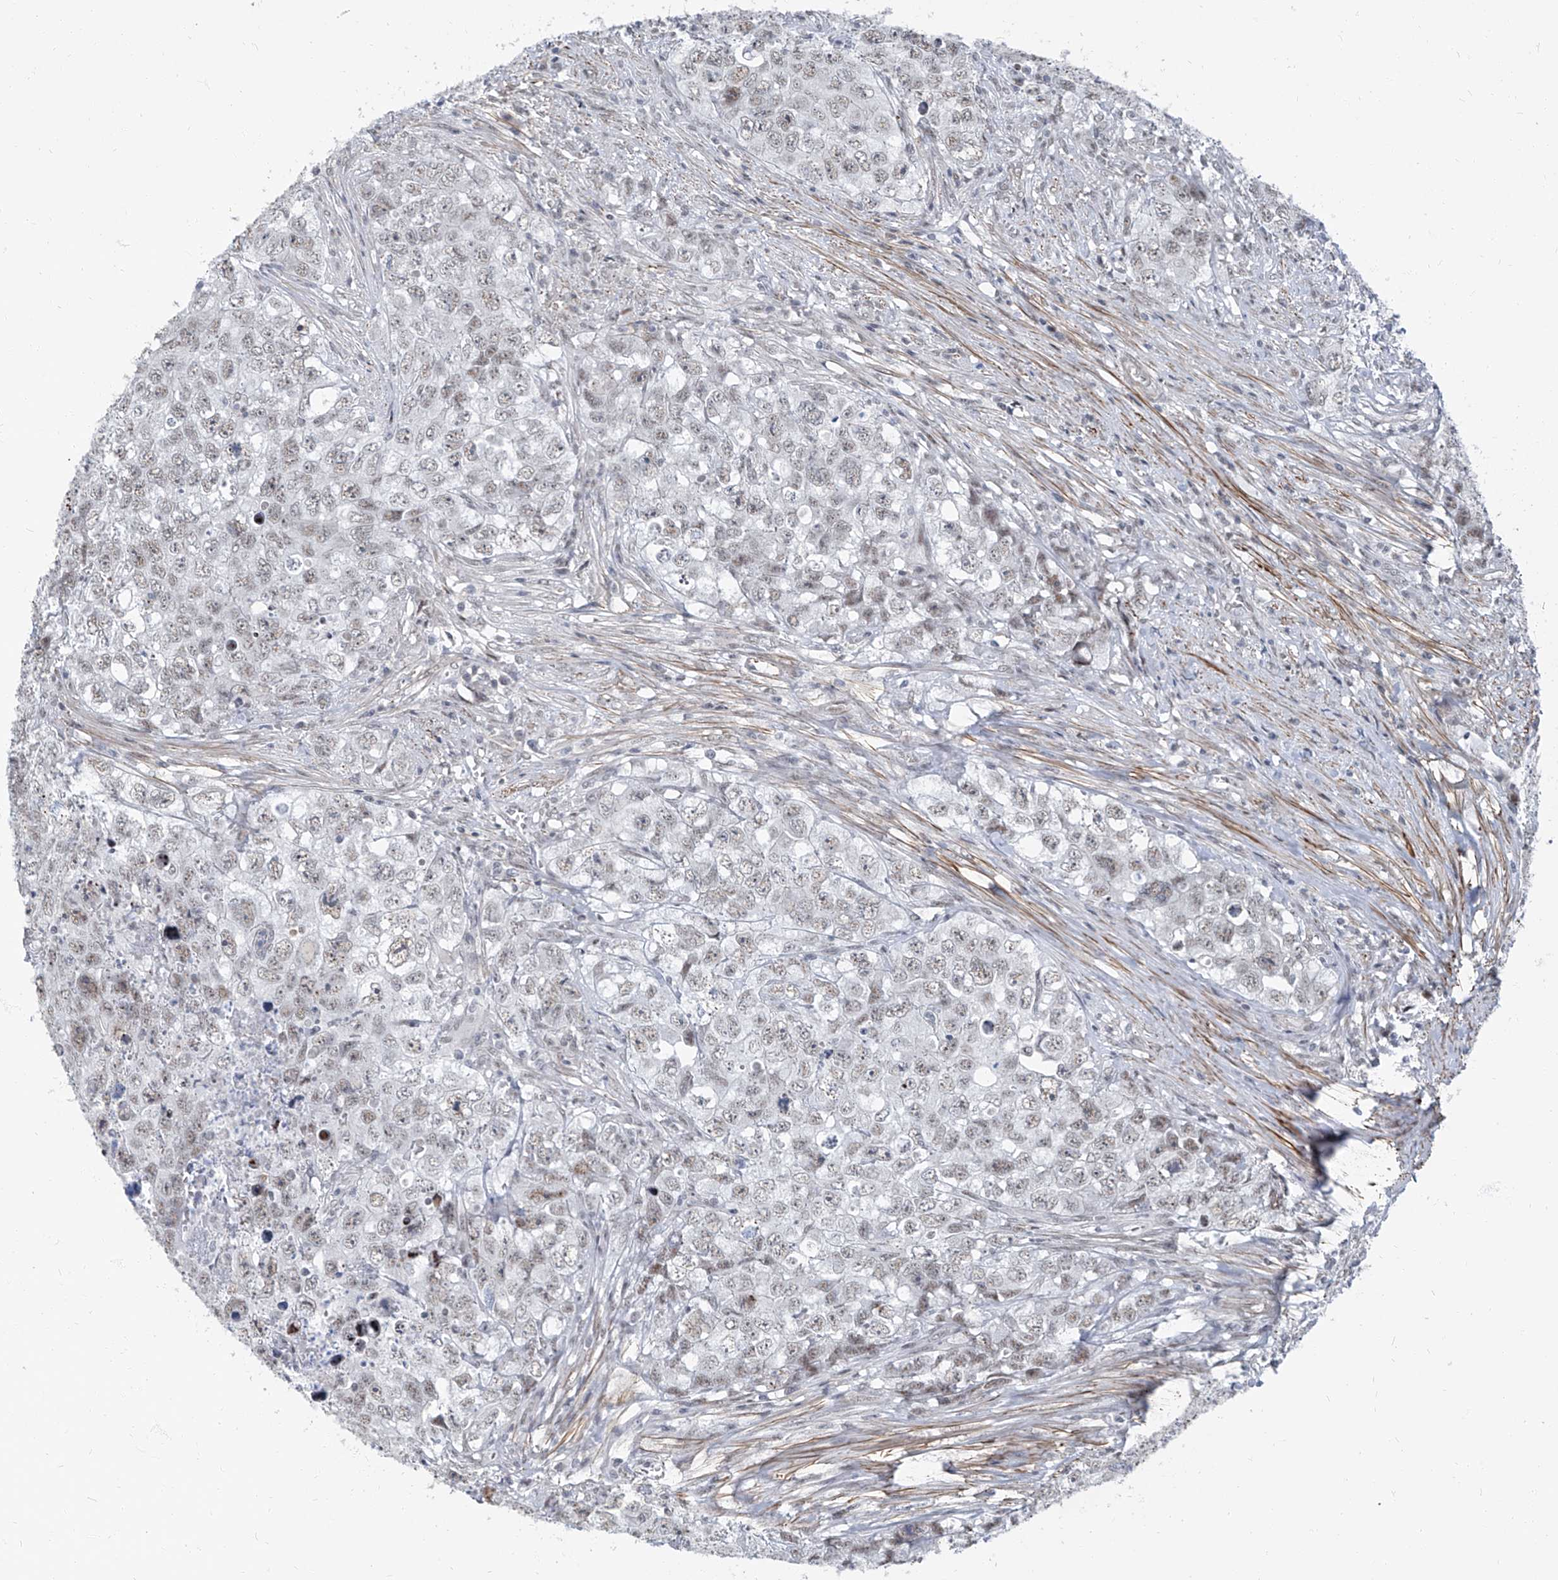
{"staining": {"intensity": "moderate", "quantity": "25%-75%", "location": "nuclear"}, "tissue": "testis cancer", "cell_type": "Tumor cells", "image_type": "cancer", "snomed": [{"axis": "morphology", "description": "Seminoma, NOS"}, {"axis": "morphology", "description": "Carcinoma, Embryonal, NOS"}, {"axis": "topography", "description": "Testis"}], "caption": "Protein positivity by immunohistochemistry (IHC) reveals moderate nuclear staining in approximately 25%-75% of tumor cells in embryonal carcinoma (testis). The protein of interest is stained brown, and the nuclei are stained in blue (DAB IHC with brightfield microscopy, high magnification).", "gene": "TXLNB", "patient": {"sex": "male", "age": 43}}